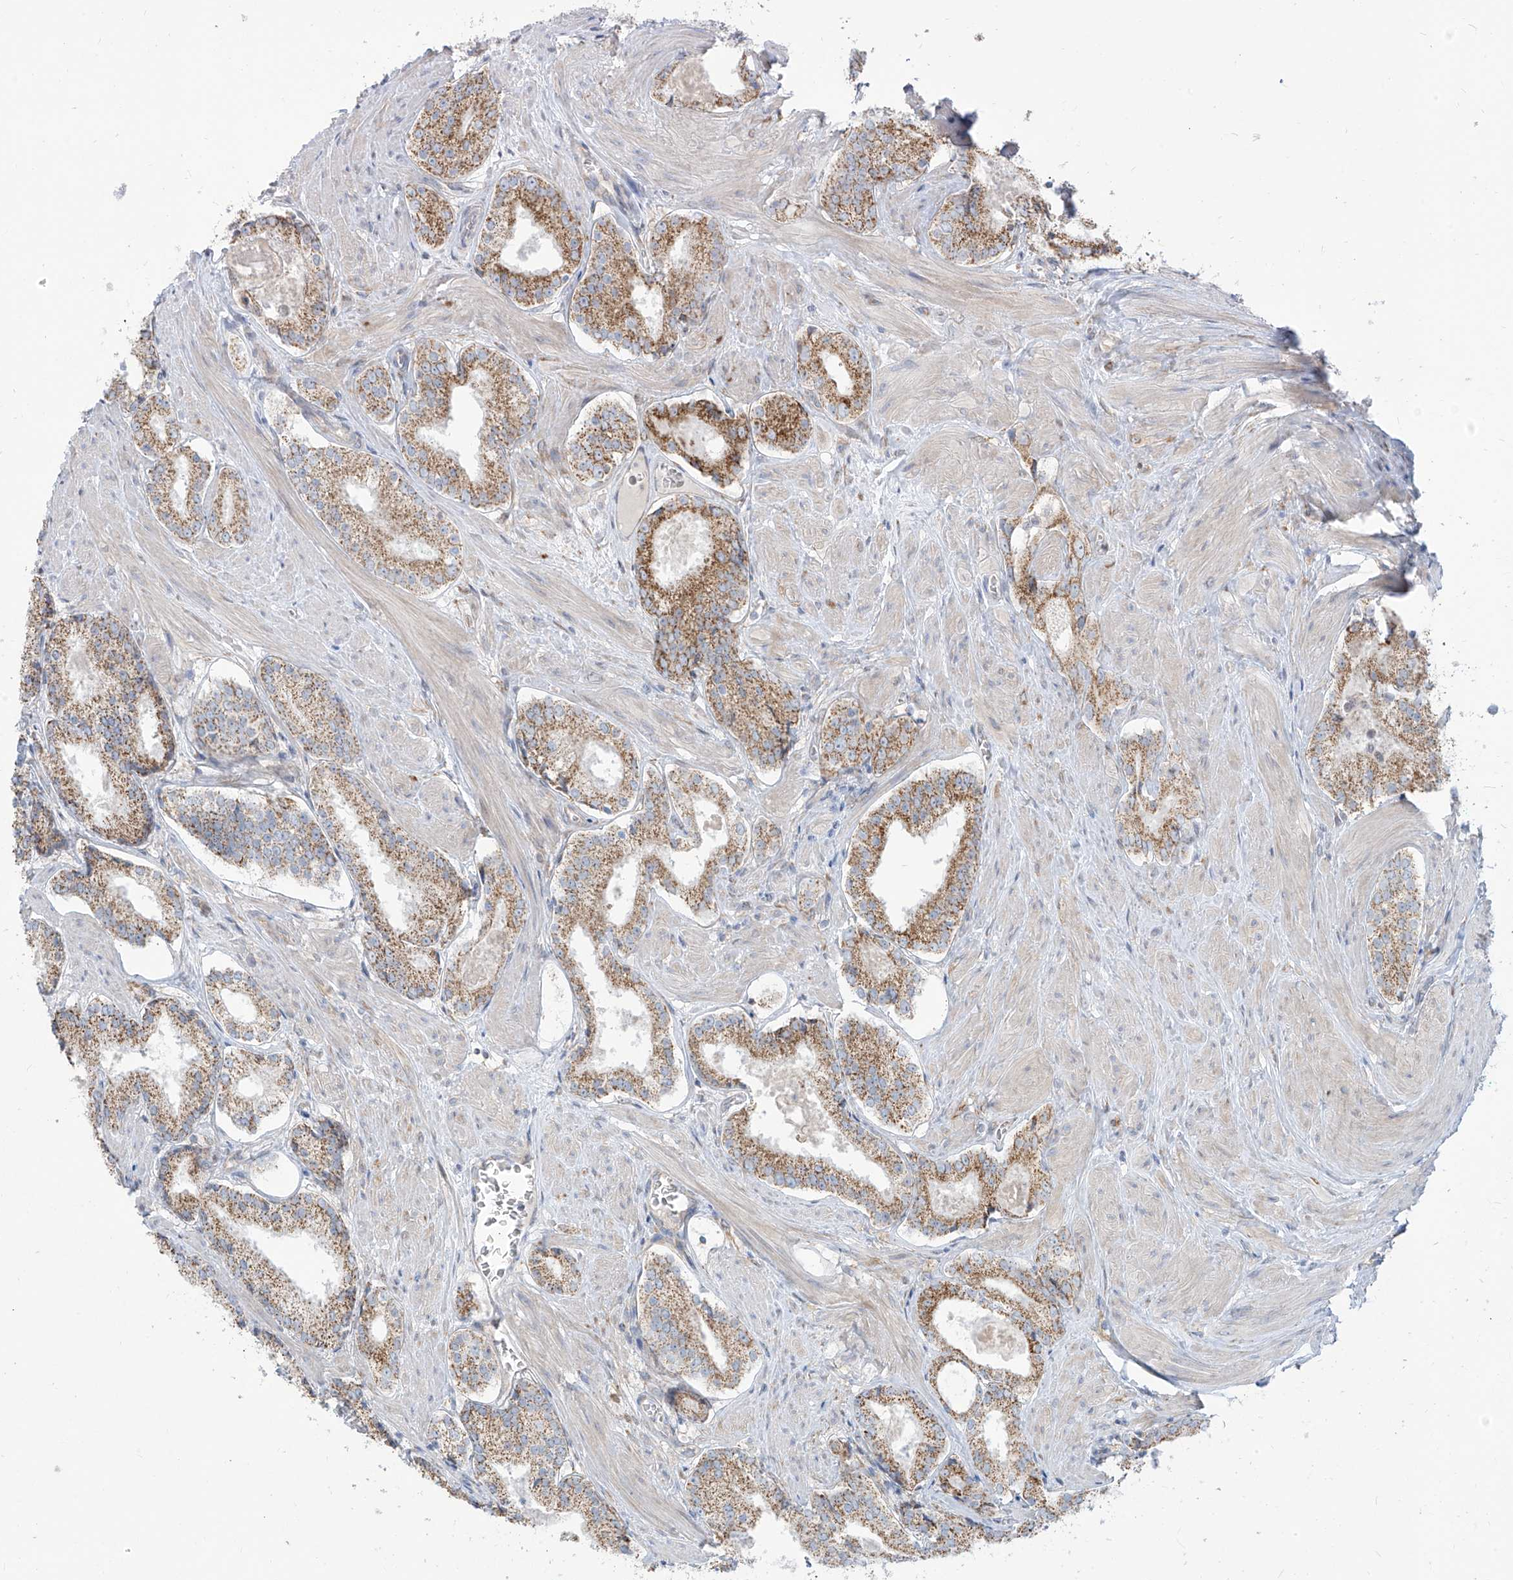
{"staining": {"intensity": "moderate", "quantity": ">75%", "location": "cytoplasmic/membranous"}, "tissue": "prostate cancer", "cell_type": "Tumor cells", "image_type": "cancer", "snomed": [{"axis": "morphology", "description": "Adenocarcinoma, Low grade"}, {"axis": "topography", "description": "Prostate"}], "caption": "Protein expression analysis of prostate low-grade adenocarcinoma shows moderate cytoplasmic/membranous staining in approximately >75% of tumor cells. The staining is performed using DAB brown chromogen to label protein expression. The nuclei are counter-stained blue using hematoxylin.", "gene": "ARHGEF40", "patient": {"sex": "male", "age": 54}}